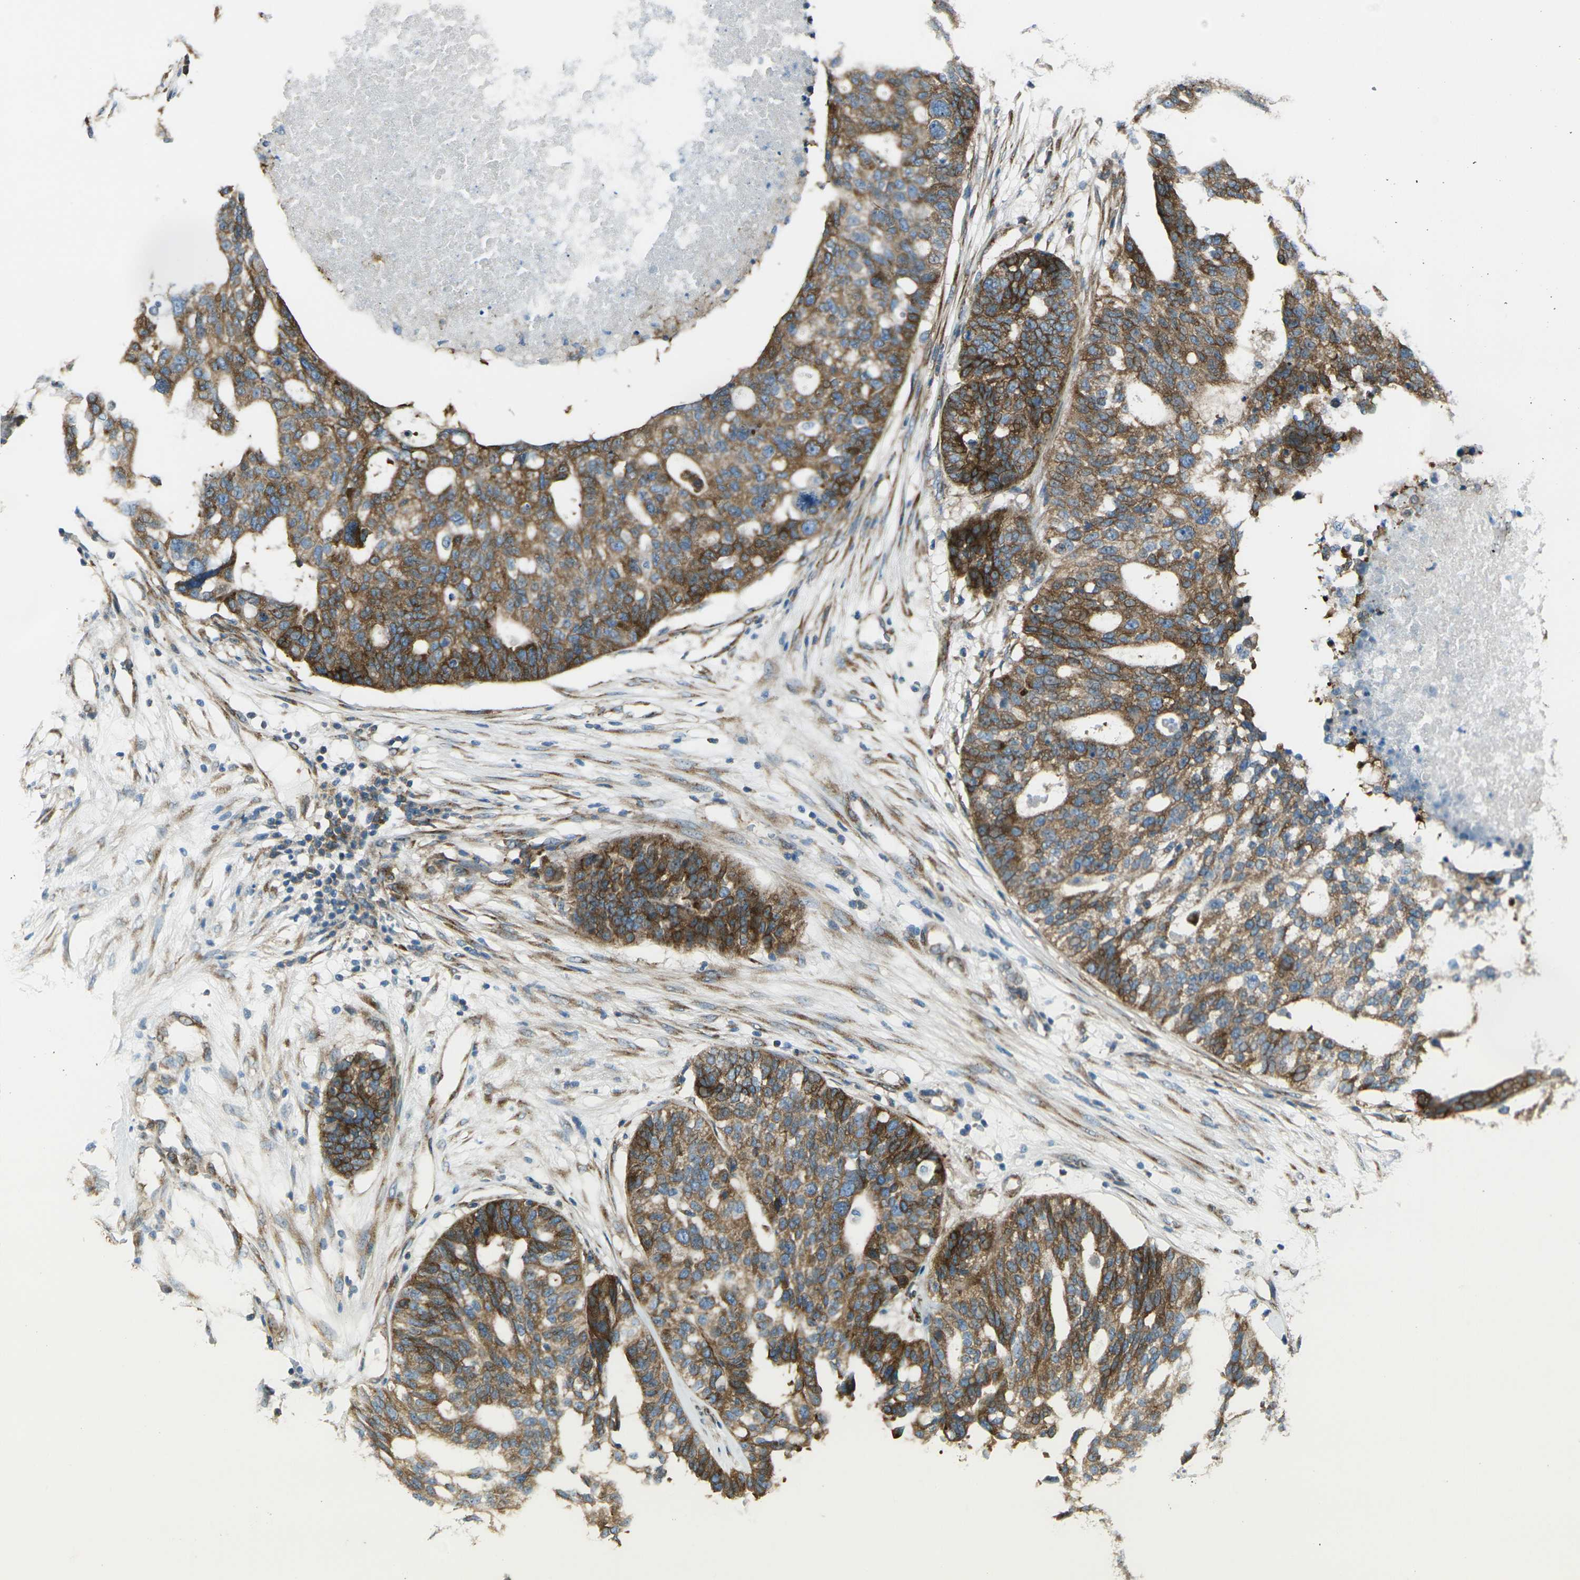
{"staining": {"intensity": "strong", "quantity": ">75%", "location": "cytoplasmic/membranous"}, "tissue": "ovarian cancer", "cell_type": "Tumor cells", "image_type": "cancer", "snomed": [{"axis": "morphology", "description": "Cystadenocarcinoma, serous, NOS"}, {"axis": "topography", "description": "Ovary"}], "caption": "Serous cystadenocarcinoma (ovarian) stained for a protein (brown) displays strong cytoplasmic/membranous positive positivity in approximately >75% of tumor cells.", "gene": "CELSR2", "patient": {"sex": "female", "age": 59}}